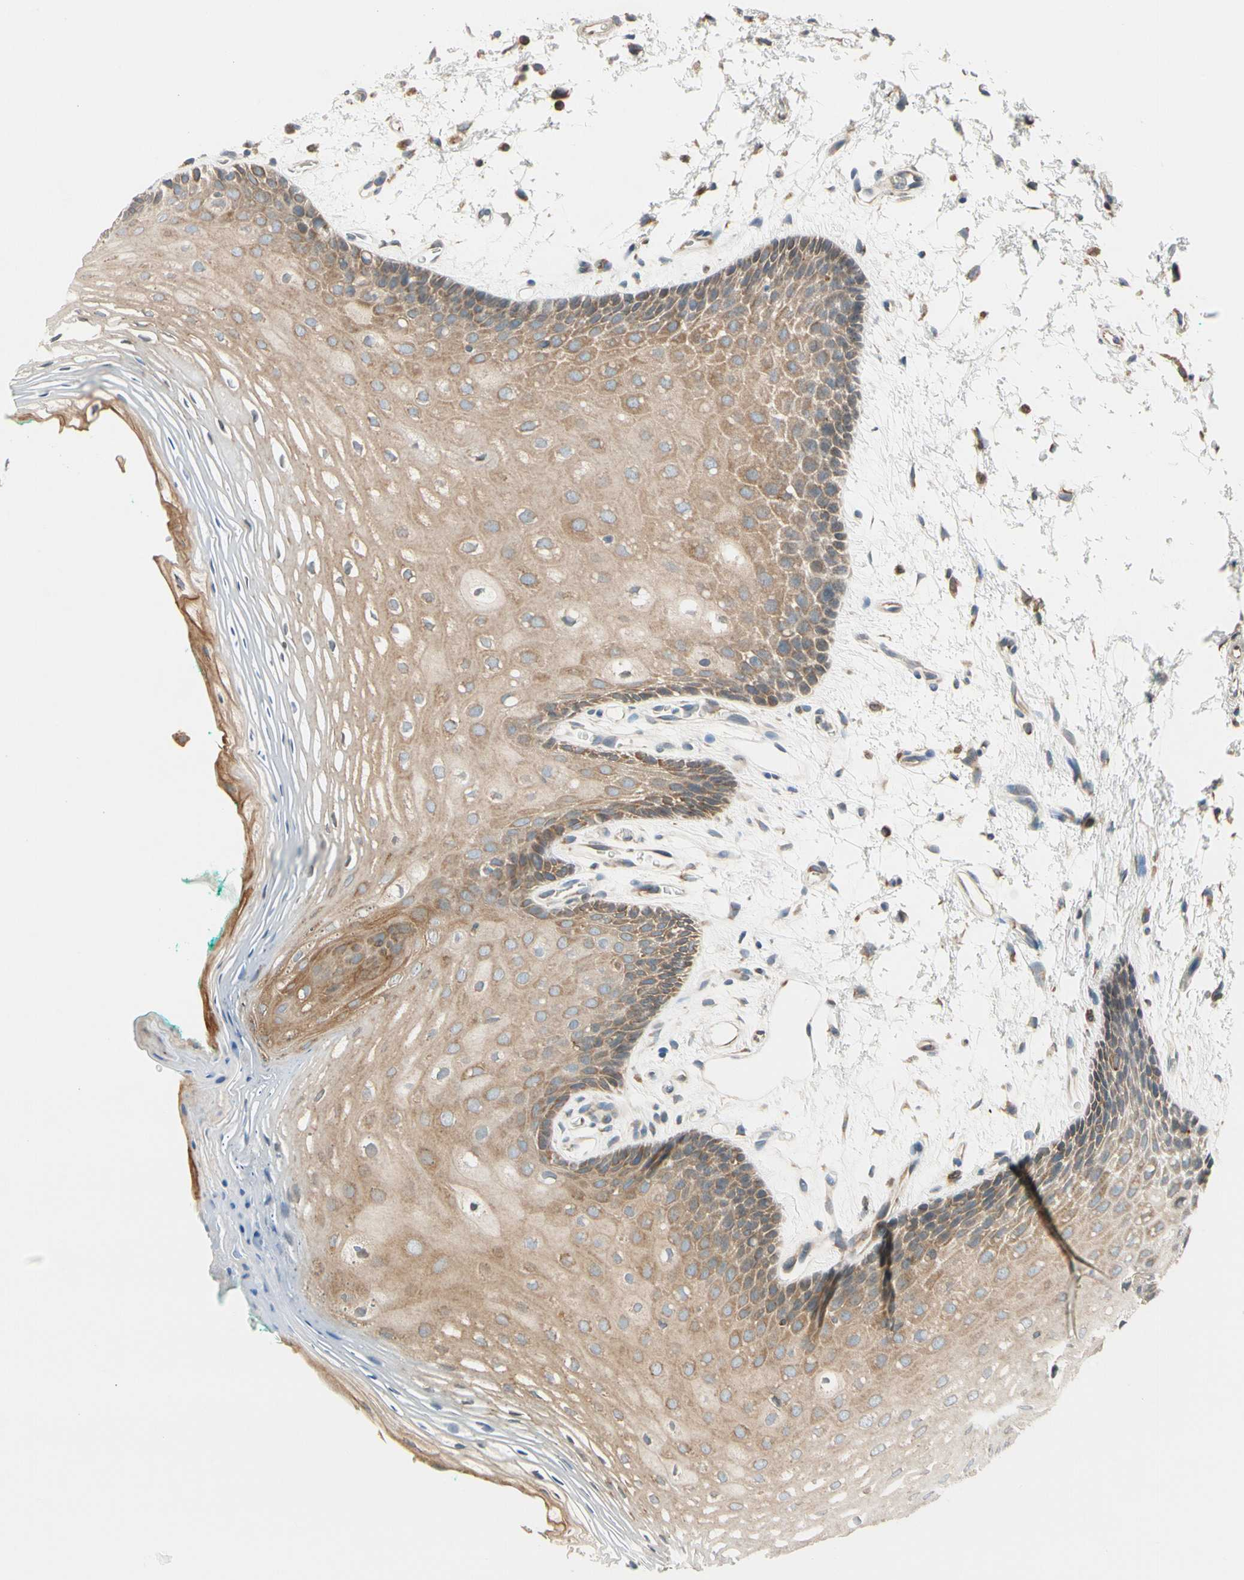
{"staining": {"intensity": "weak", "quantity": ">75%", "location": "cytoplasmic/membranous"}, "tissue": "oral mucosa", "cell_type": "Squamous epithelial cells", "image_type": "normal", "snomed": [{"axis": "morphology", "description": "Normal tissue, NOS"}, {"axis": "topography", "description": "Skeletal muscle"}, {"axis": "topography", "description": "Oral tissue"}, {"axis": "topography", "description": "Peripheral nerve tissue"}], "caption": "Protein analysis of benign oral mucosa displays weak cytoplasmic/membranous positivity in about >75% of squamous epithelial cells.", "gene": "RPN2", "patient": {"sex": "female", "age": 84}}